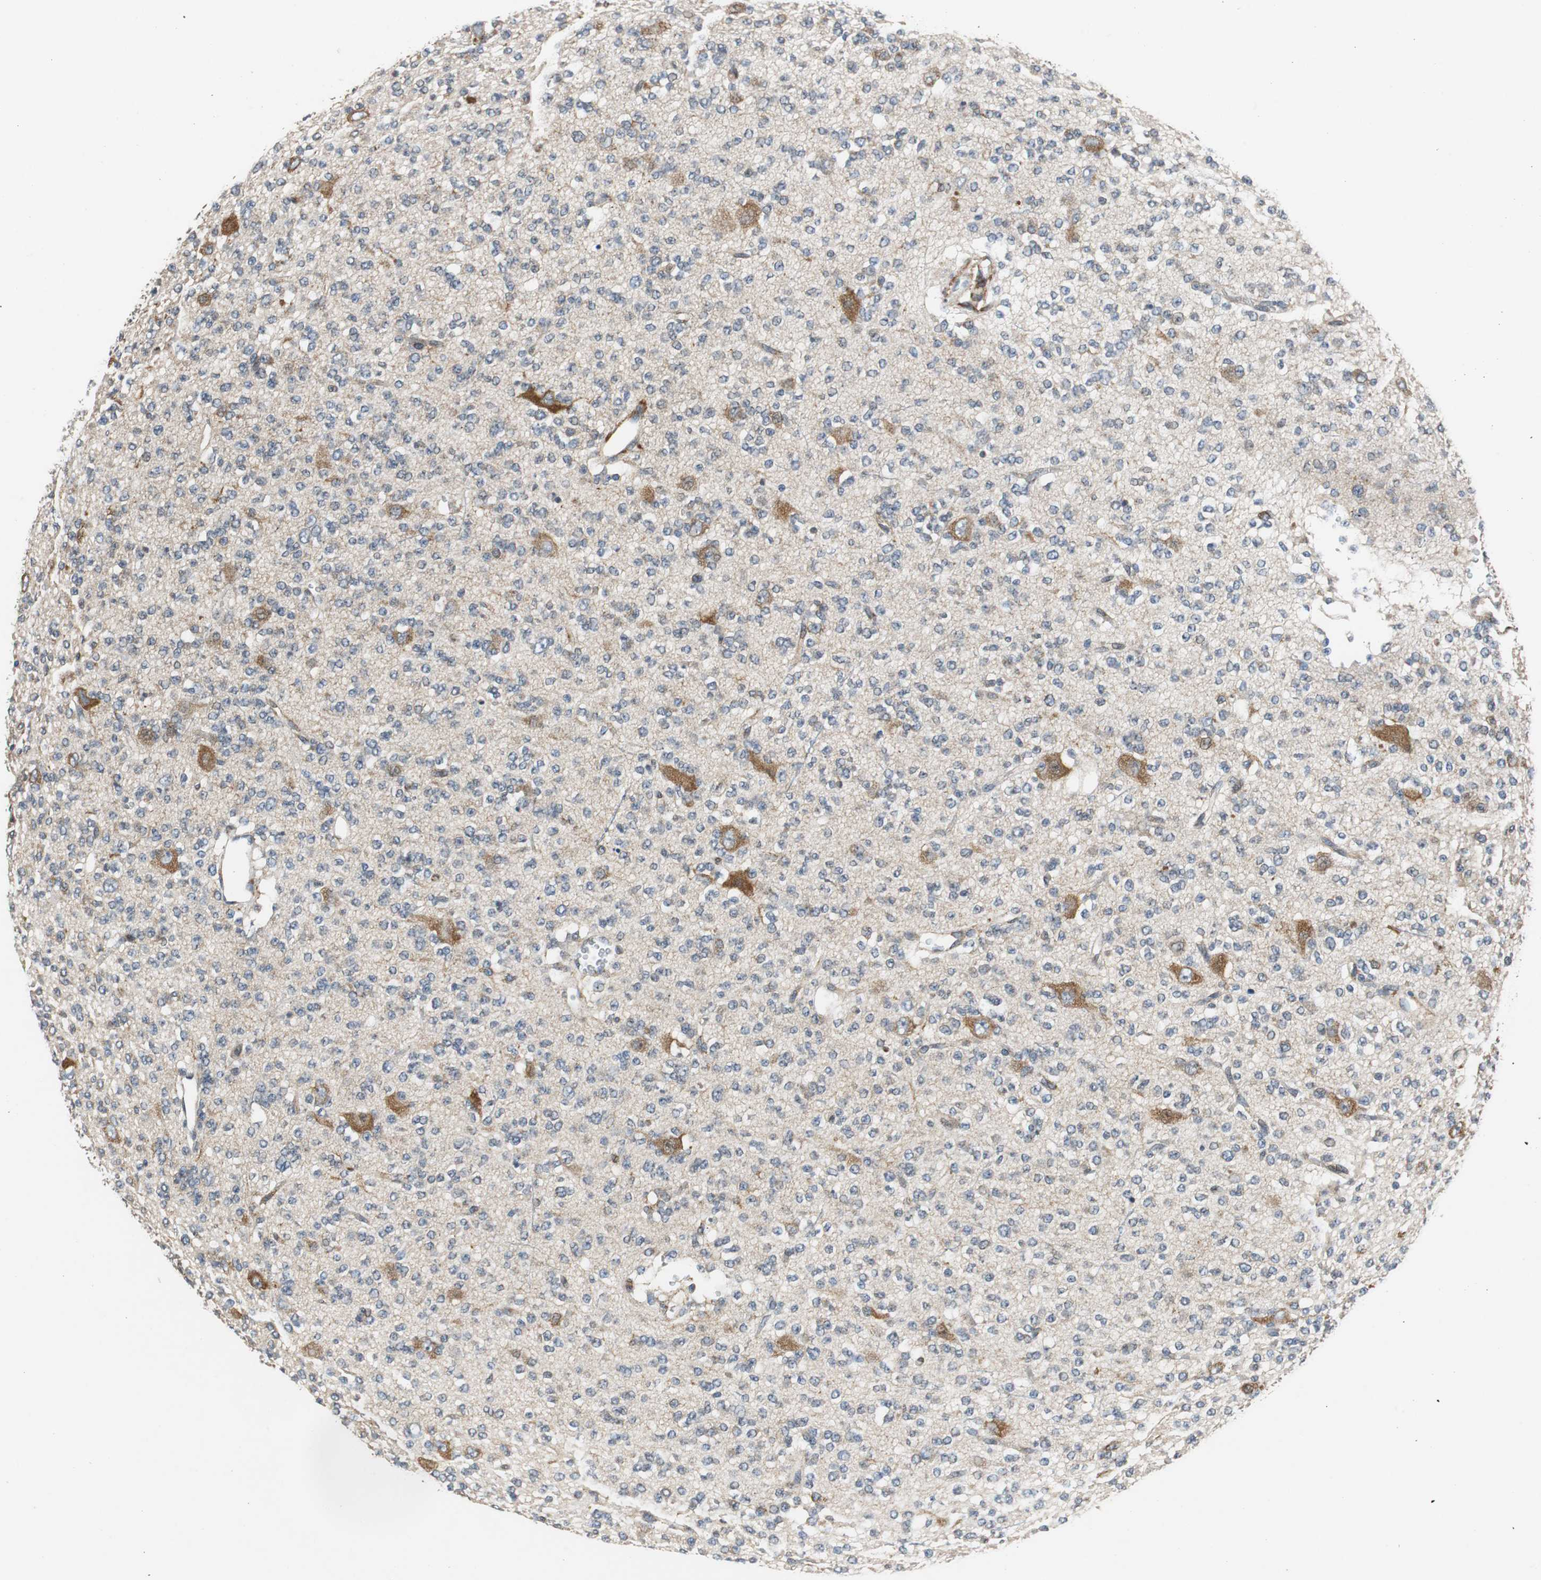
{"staining": {"intensity": "weak", "quantity": "<25%", "location": "cytoplasmic/membranous"}, "tissue": "glioma", "cell_type": "Tumor cells", "image_type": "cancer", "snomed": [{"axis": "morphology", "description": "Glioma, malignant, Low grade"}, {"axis": "topography", "description": "Brain"}], "caption": "Histopathology image shows no significant protein expression in tumor cells of low-grade glioma (malignant).", "gene": "ISCU", "patient": {"sex": "male", "age": 38}}